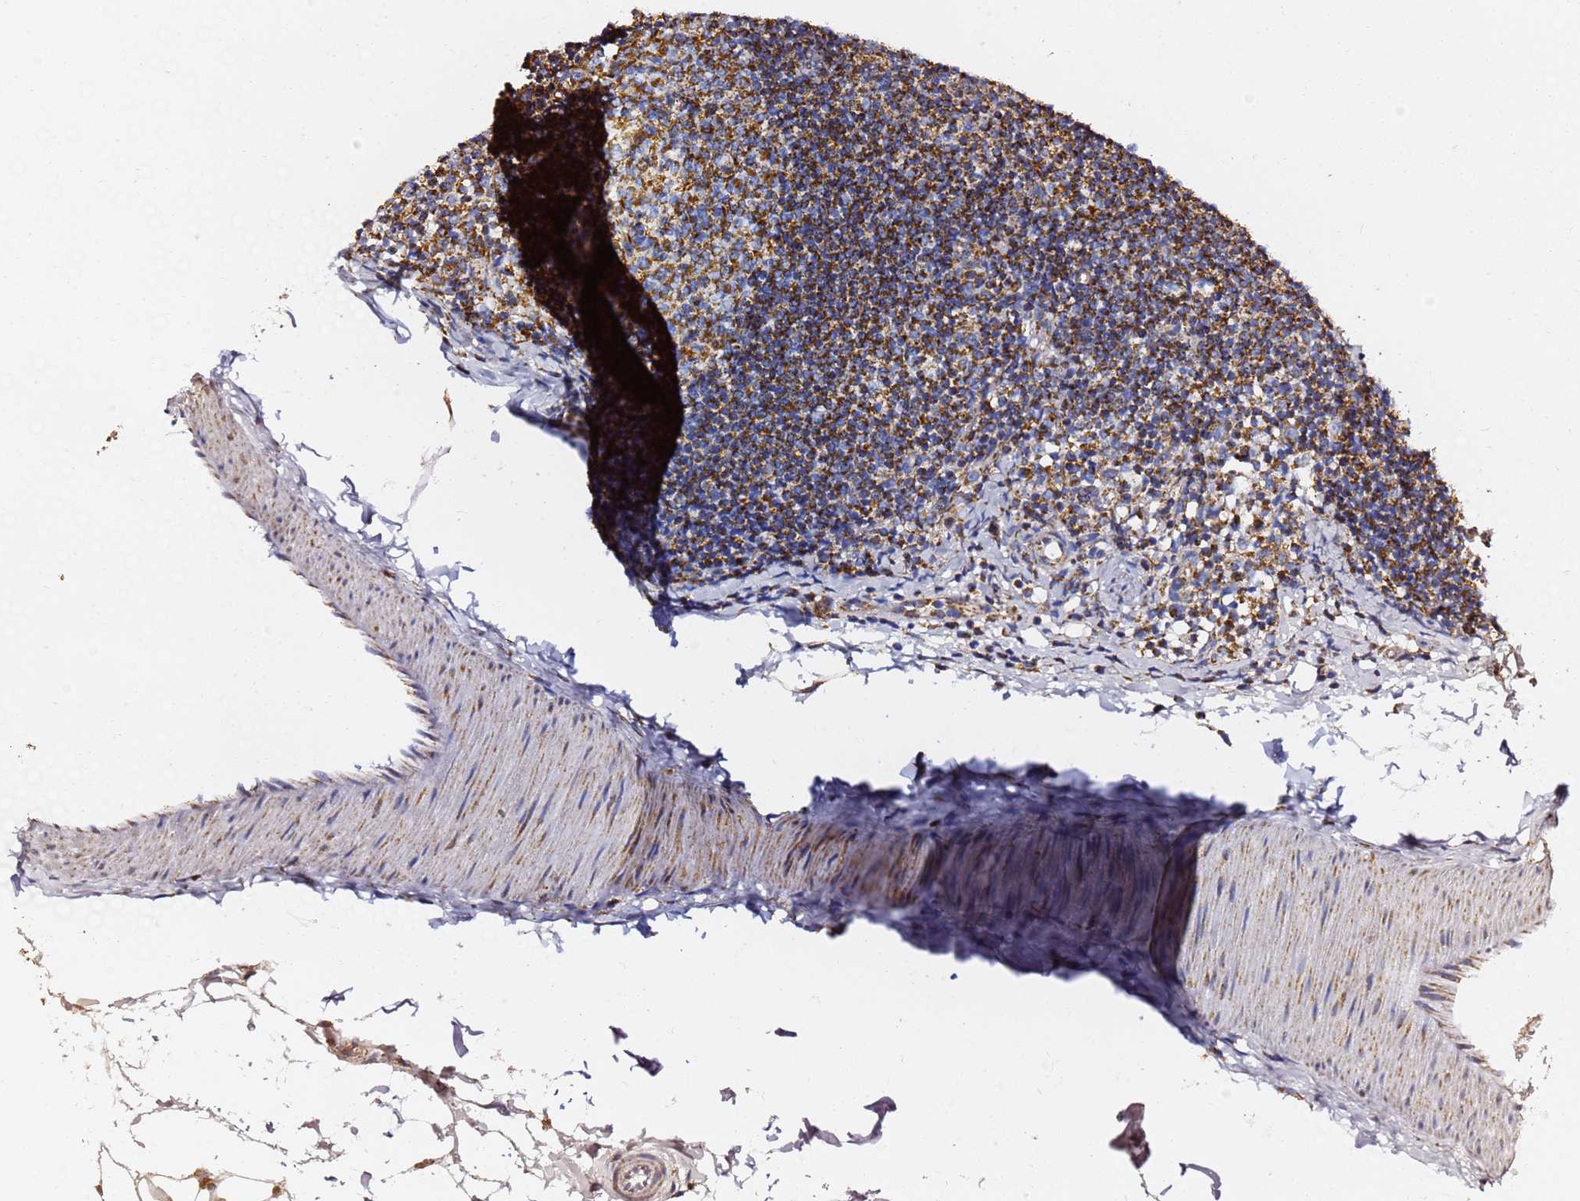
{"staining": {"intensity": "moderate", "quantity": ">75%", "location": "cytoplasmic/membranous"}, "tissue": "lymph node", "cell_type": "Germinal center cells", "image_type": "normal", "snomed": [{"axis": "morphology", "description": "Normal tissue, NOS"}, {"axis": "topography", "description": "Lymph node"}], "caption": "Protein staining of normal lymph node shows moderate cytoplasmic/membranous staining in about >75% of germinal center cells. (IHC, brightfield microscopy, high magnification).", "gene": "PHB2", "patient": {"sex": "female", "age": 27}}